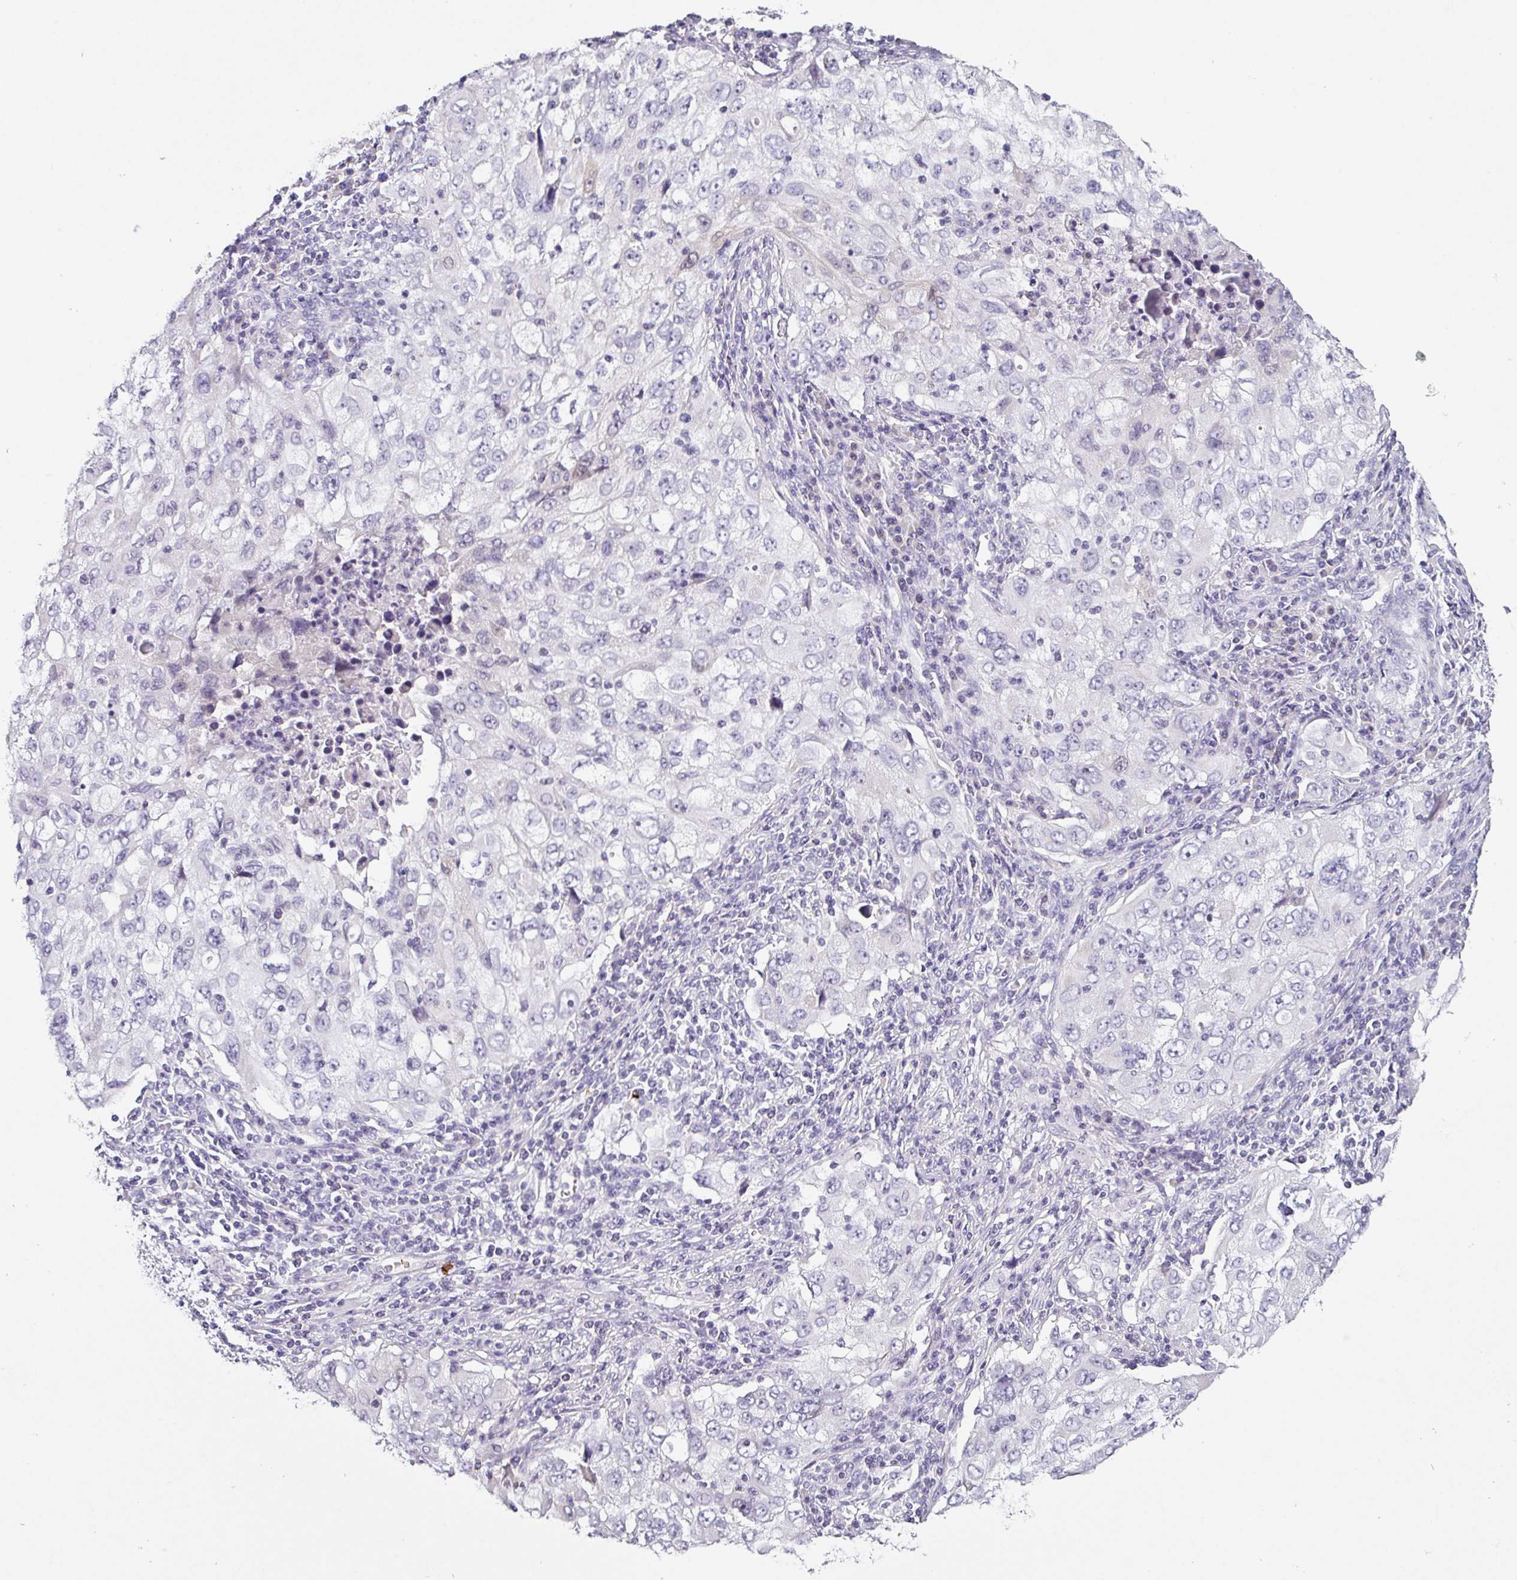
{"staining": {"intensity": "negative", "quantity": "none", "location": "none"}, "tissue": "lung cancer", "cell_type": "Tumor cells", "image_type": "cancer", "snomed": [{"axis": "morphology", "description": "Adenocarcinoma, NOS"}, {"axis": "morphology", "description": "Adenocarcinoma, metastatic, NOS"}, {"axis": "topography", "description": "Lymph node"}, {"axis": "topography", "description": "Lung"}], "caption": "Immunohistochemistry image of neoplastic tissue: lung adenocarcinoma stained with DAB reveals no significant protein expression in tumor cells.", "gene": "DEFB115", "patient": {"sex": "female", "age": 42}}